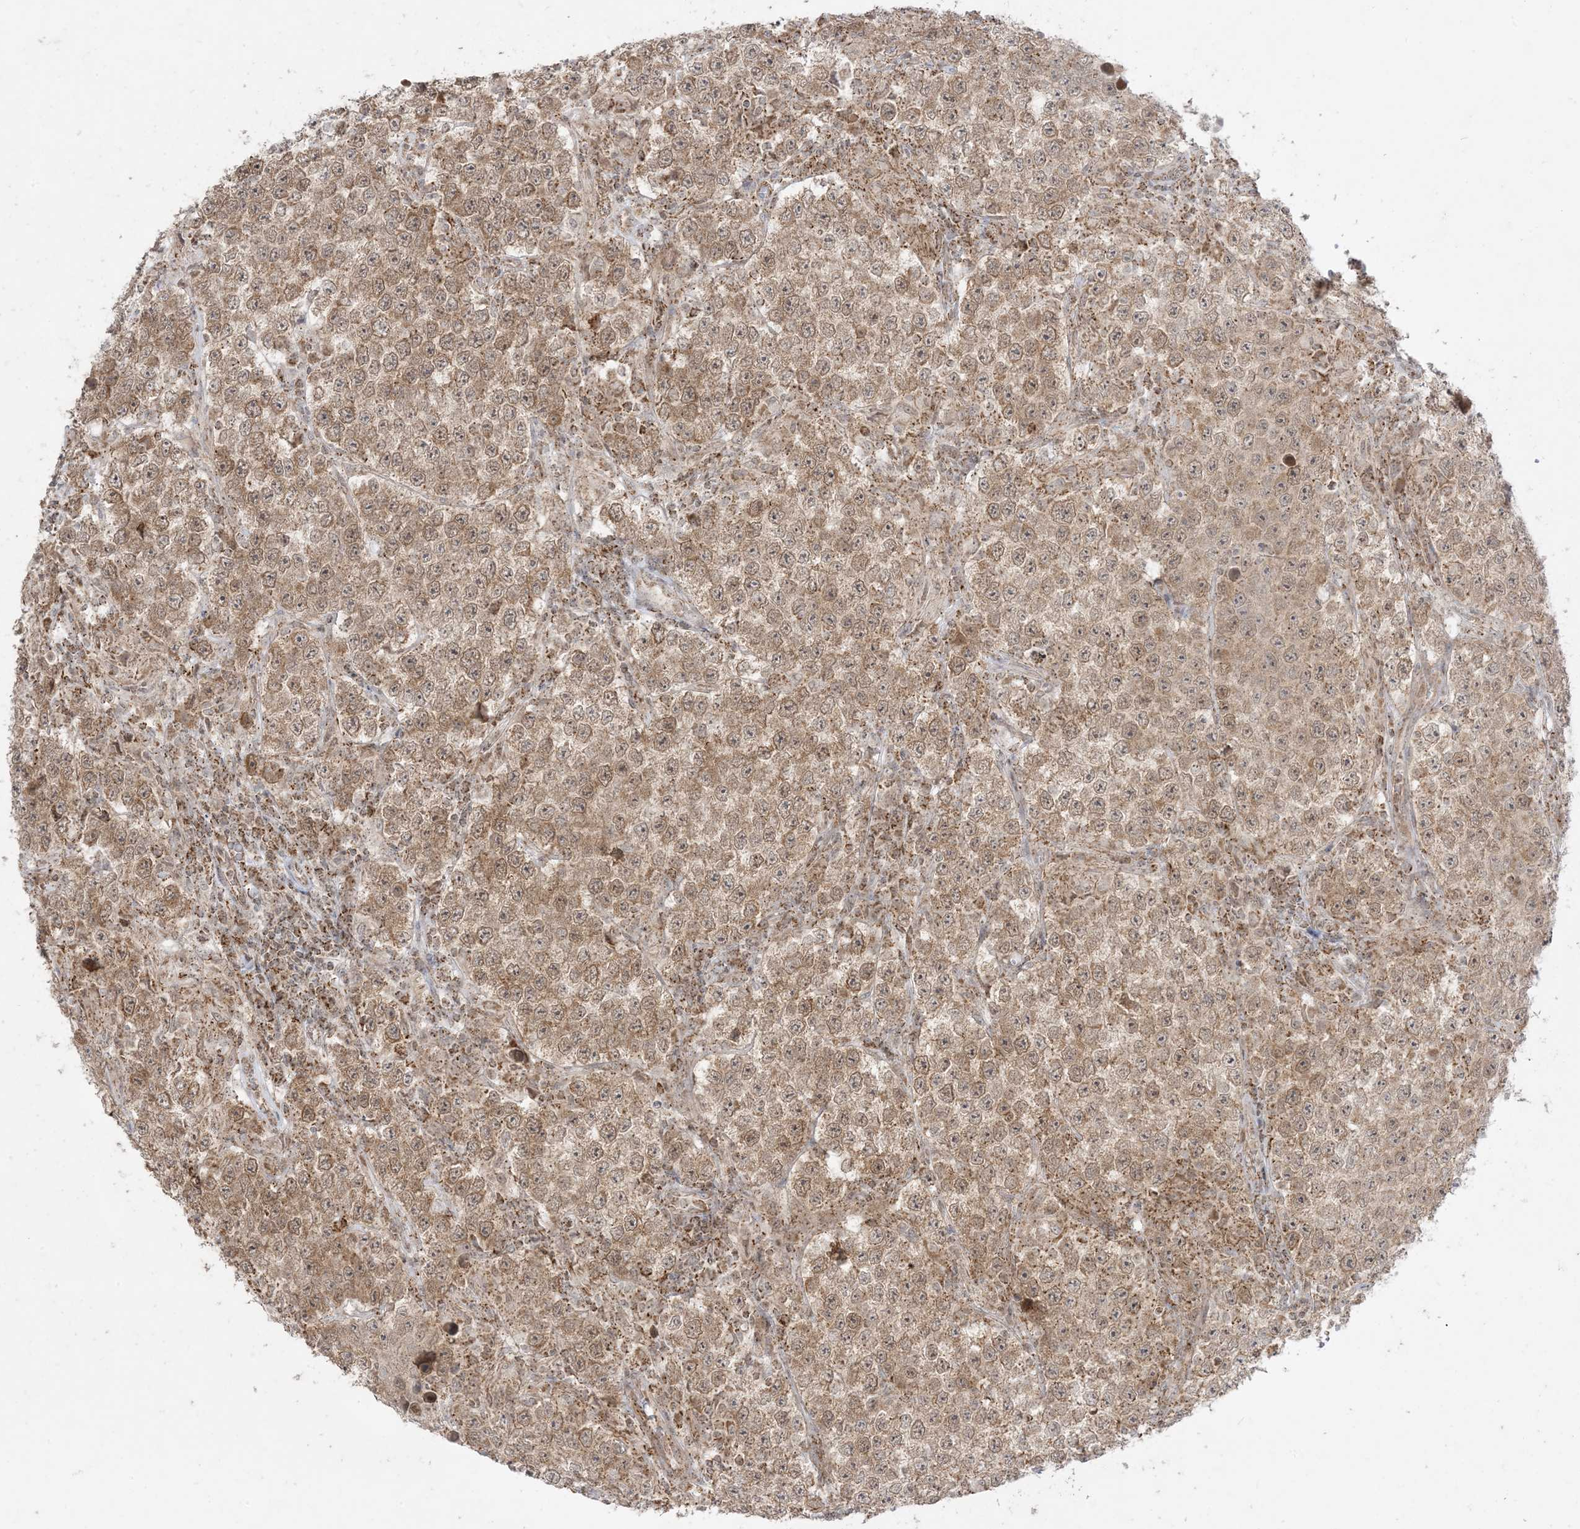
{"staining": {"intensity": "moderate", "quantity": ">75%", "location": "cytoplasmic/membranous"}, "tissue": "testis cancer", "cell_type": "Tumor cells", "image_type": "cancer", "snomed": [{"axis": "morphology", "description": "Normal tissue, NOS"}, {"axis": "morphology", "description": "Urothelial carcinoma, High grade"}, {"axis": "morphology", "description": "Seminoma, NOS"}, {"axis": "morphology", "description": "Carcinoma, Embryonal, NOS"}, {"axis": "topography", "description": "Urinary bladder"}, {"axis": "topography", "description": "Testis"}], "caption": "IHC (DAB (3,3'-diaminobenzidine)) staining of human testis urothelial carcinoma (high-grade) reveals moderate cytoplasmic/membranous protein staining in approximately >75% of tumor cells. (IHC, brightfield microscopy, high magnification).", "gene": "KANSL3", "patient": {"sex": "male", "age": 41}}